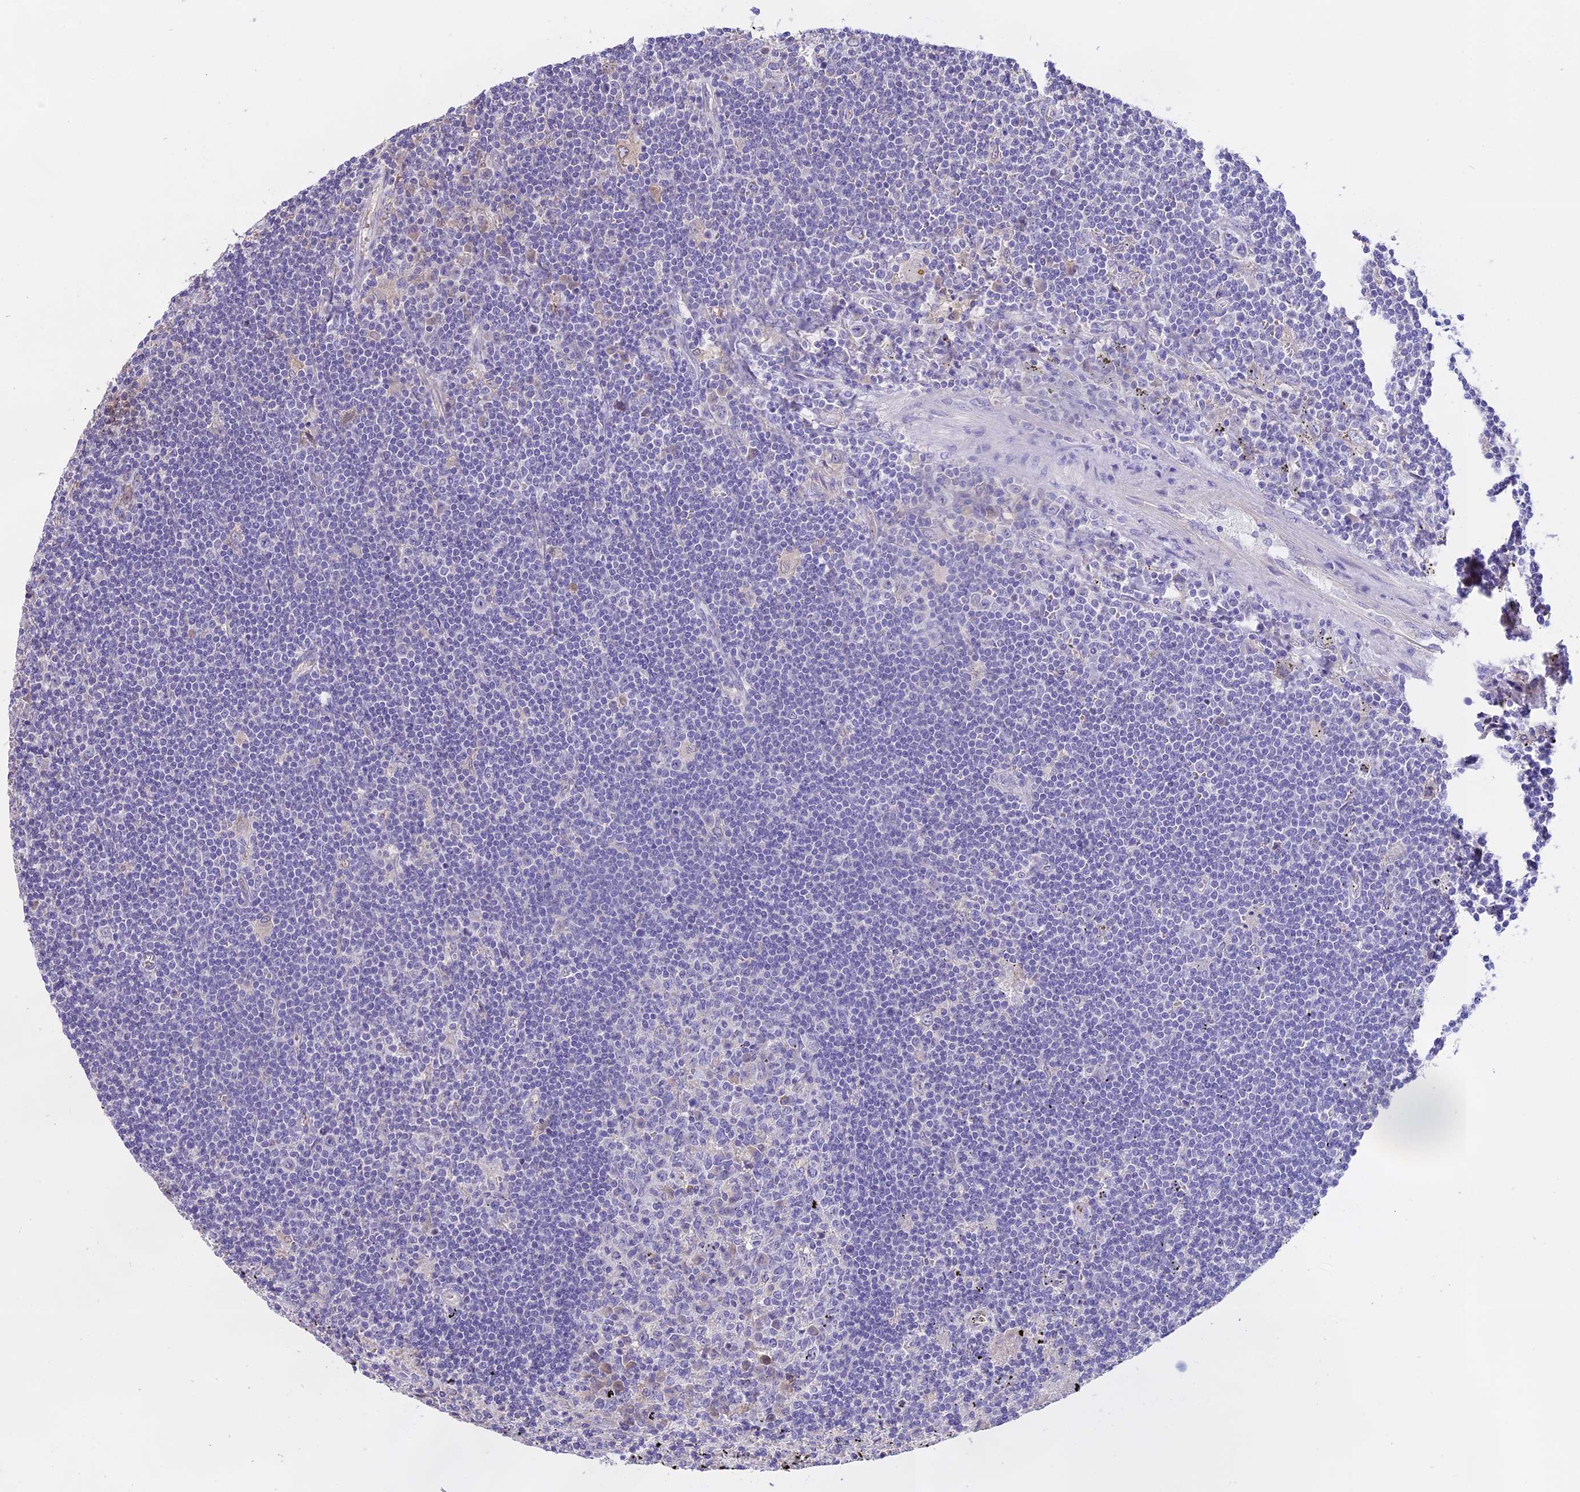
{"staining": {"intensity": "negative", "quantity": "none", "location": "none"}, "tissue": "lymphoma", "cell_type": "Tumor cells", "image_type": "cancer", "snomed": [{"axis": "morphology", "description": "Malignant lymphoma, non-Hodgkin's type, Low grade"}, {"axis": "topography", "description": "Spleen"}], "caption": "Immunohistochemical staining of lymphoma exhibits no significant expression in tumor cells. (Brightfield microscopy of DAB immunohistochemistry at high magnification).", "gene": "WFDC2", "patient": {"sex": "male", "age": 76}}